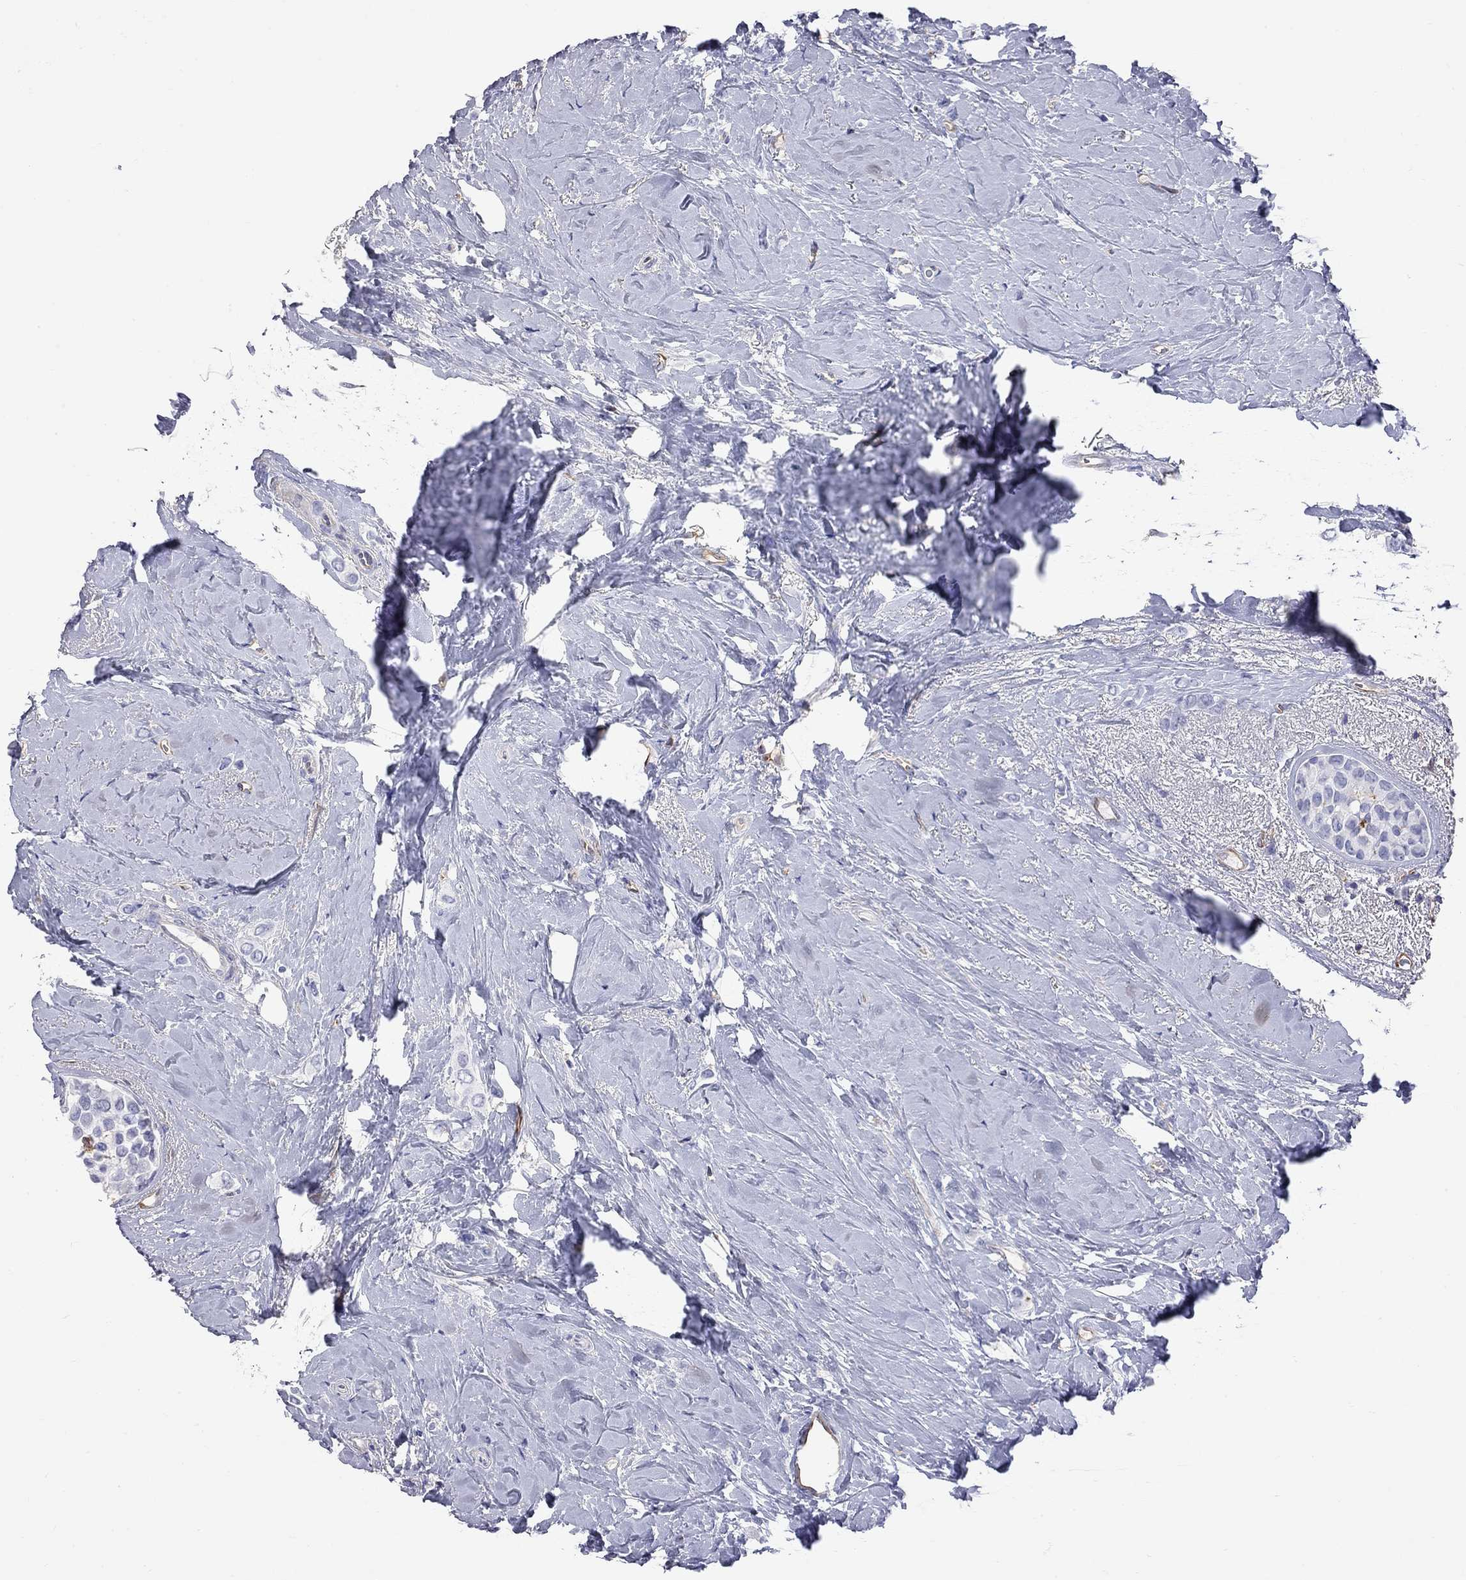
{"staining": {"intensity": "negative", "quantity": "none", "location": "none"}, "tissue": "breast cancer", "cell_type": "Tumor cells", "image_type": "cancer", "snomed": [{"axis": "morphology", "description": "Lobular carcinoma"}, {"axis": "topography", "description": "Breast"}], "caption": "DAB immunohistochemical staining of breast lobular carcinoma reveals no significant positivity in tumor cells.", "gene": "ABI3", "patient": {"sex": "female", "age": 66}}